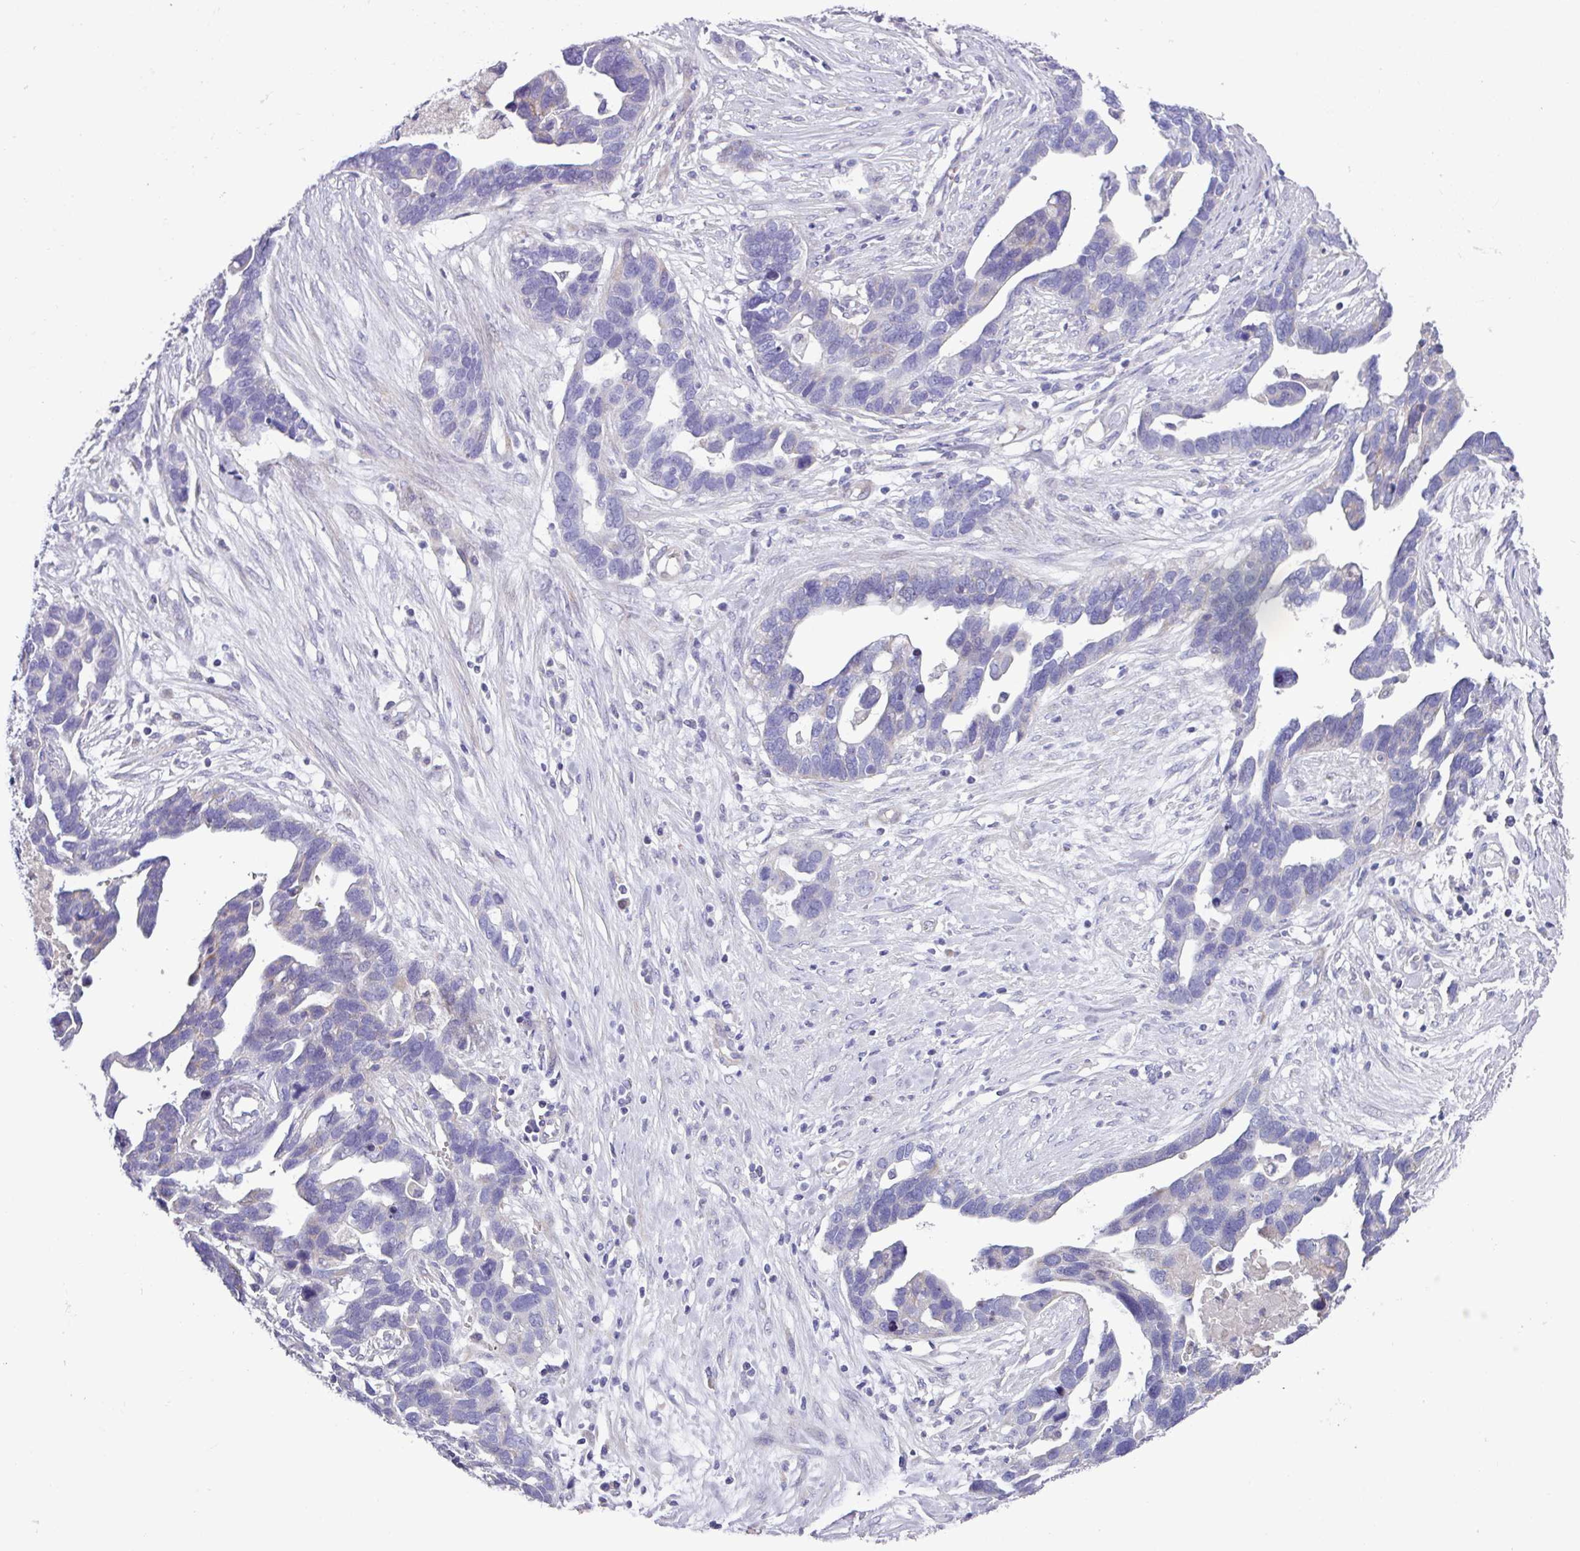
{"staining": {"intensity": "weak", "quantity": "<25%", "location": "cytoplasmic/membranous"}, "tissue": "ovarian cancer", "cell_type": "Tumor cells", "image_type": "cancer", "snomed": [{"axis": "morphology", "description": "Cystadenocarcinoma, serous, NOS"}, {"axis": "topography", "description": "Ovary"}], "caption": "Human ovarian cancer (serous cystadenocarcinoma) stained for a protein using immunohistochemistry (IHC) exhibits no staining in tumor cells.", "gene": "RGS16", "patient": {"sex": "female", "age": 54}}